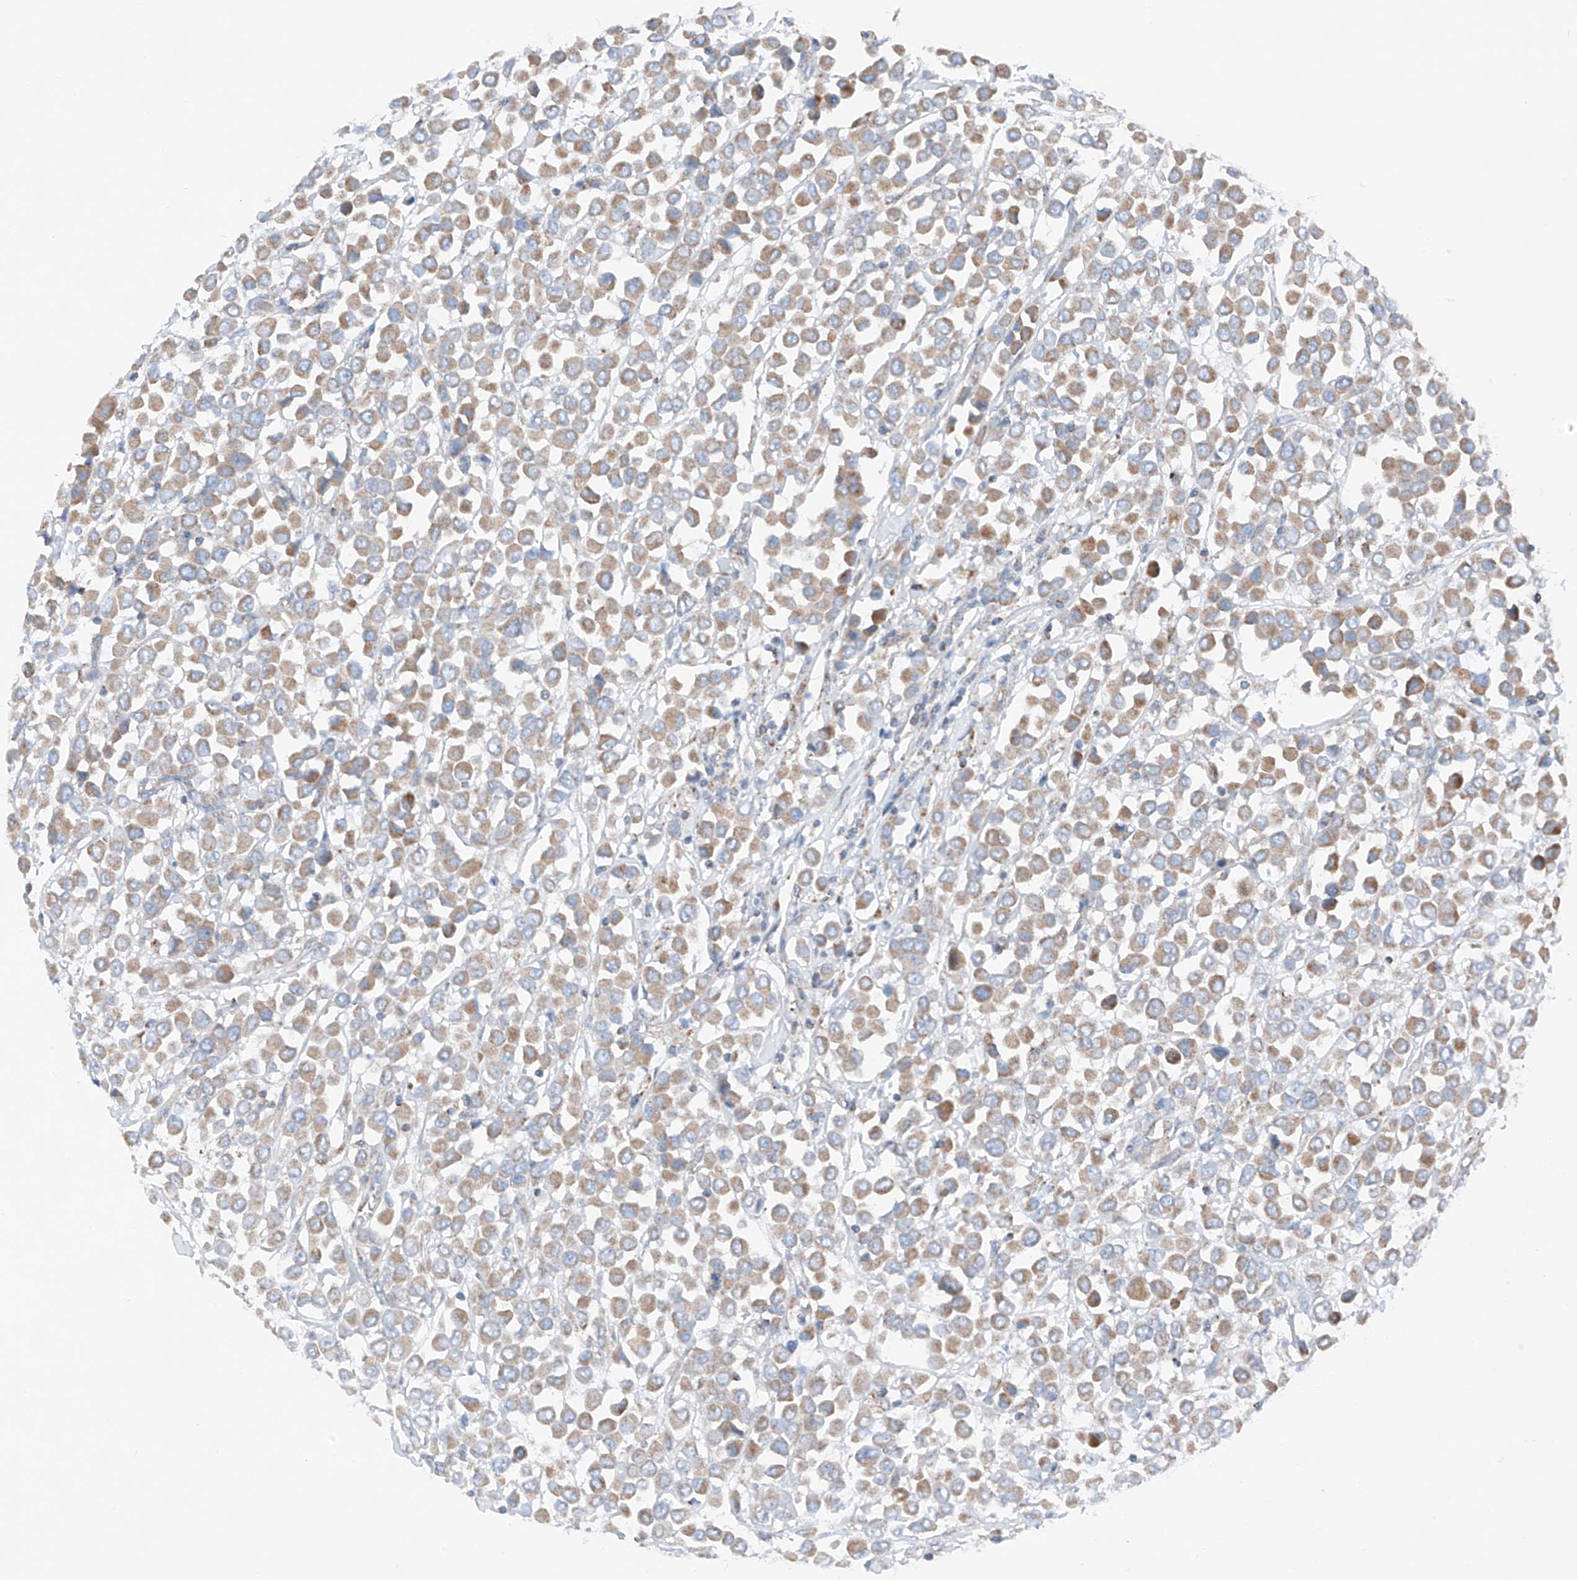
{"staining": {"intensity": "moderate", "quantity": ">75%", "location": "cytoplasmic/membranous"}, "tissue": "breast cancer", "cell_type": "Tumor cells", "image_type": "cancer", "snomed": [{"axis": "morphology", "description": "Duct carcinoma"}, {"axis": "topography", "description": "Breast"}], "caption": "The histopathology image demonstrates immunohistochemical staining of breast infiltrating ductal carcinoma. There is moderate cytoplasmic/membranous expression is seen in approximately >75% of tumor cells. The protein of interest is shown in brown color, while the nuclei are stained blue.", "gene": "MRAP", "patient": {"sex": "female", "age": 61}}